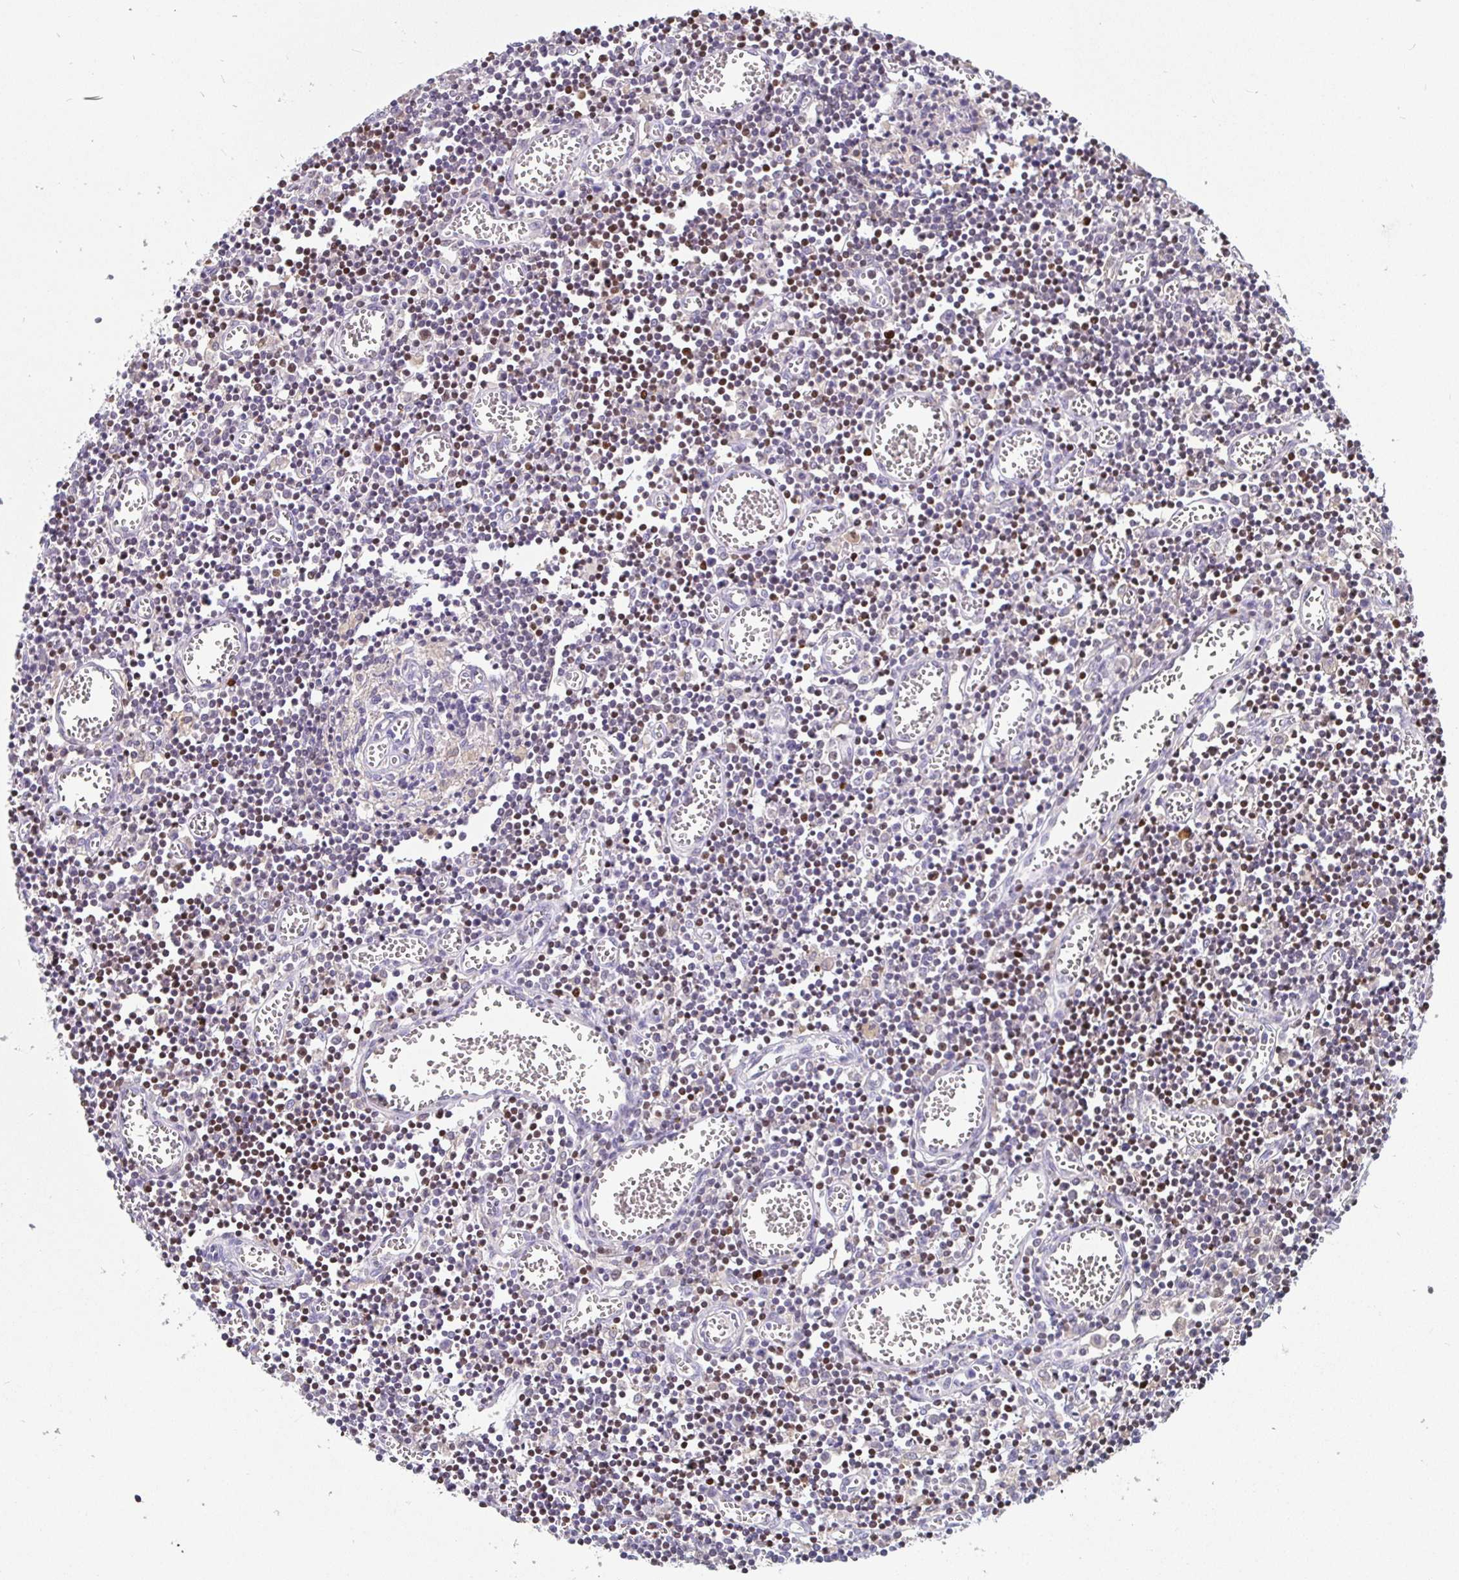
{"staining": {"intensity": "negative", "quantity": "none", "location": "none"}, "tissue": "lymph node", "cell_type": "Germinal center cells", "image_type": "normal", "snomed": [{"axis": "morphology", "description": "Normal tissue, NOS"}, {"axis": "topography", "description": "Lymph node"}], "caption": "Immunohistochemistry (IHC) micrograph of normal lymph node stained for a protein (brown), which displays no expression in germinal center cells.", "gene": "SATB1", "patient": {"sex": "male", "age": 66}}